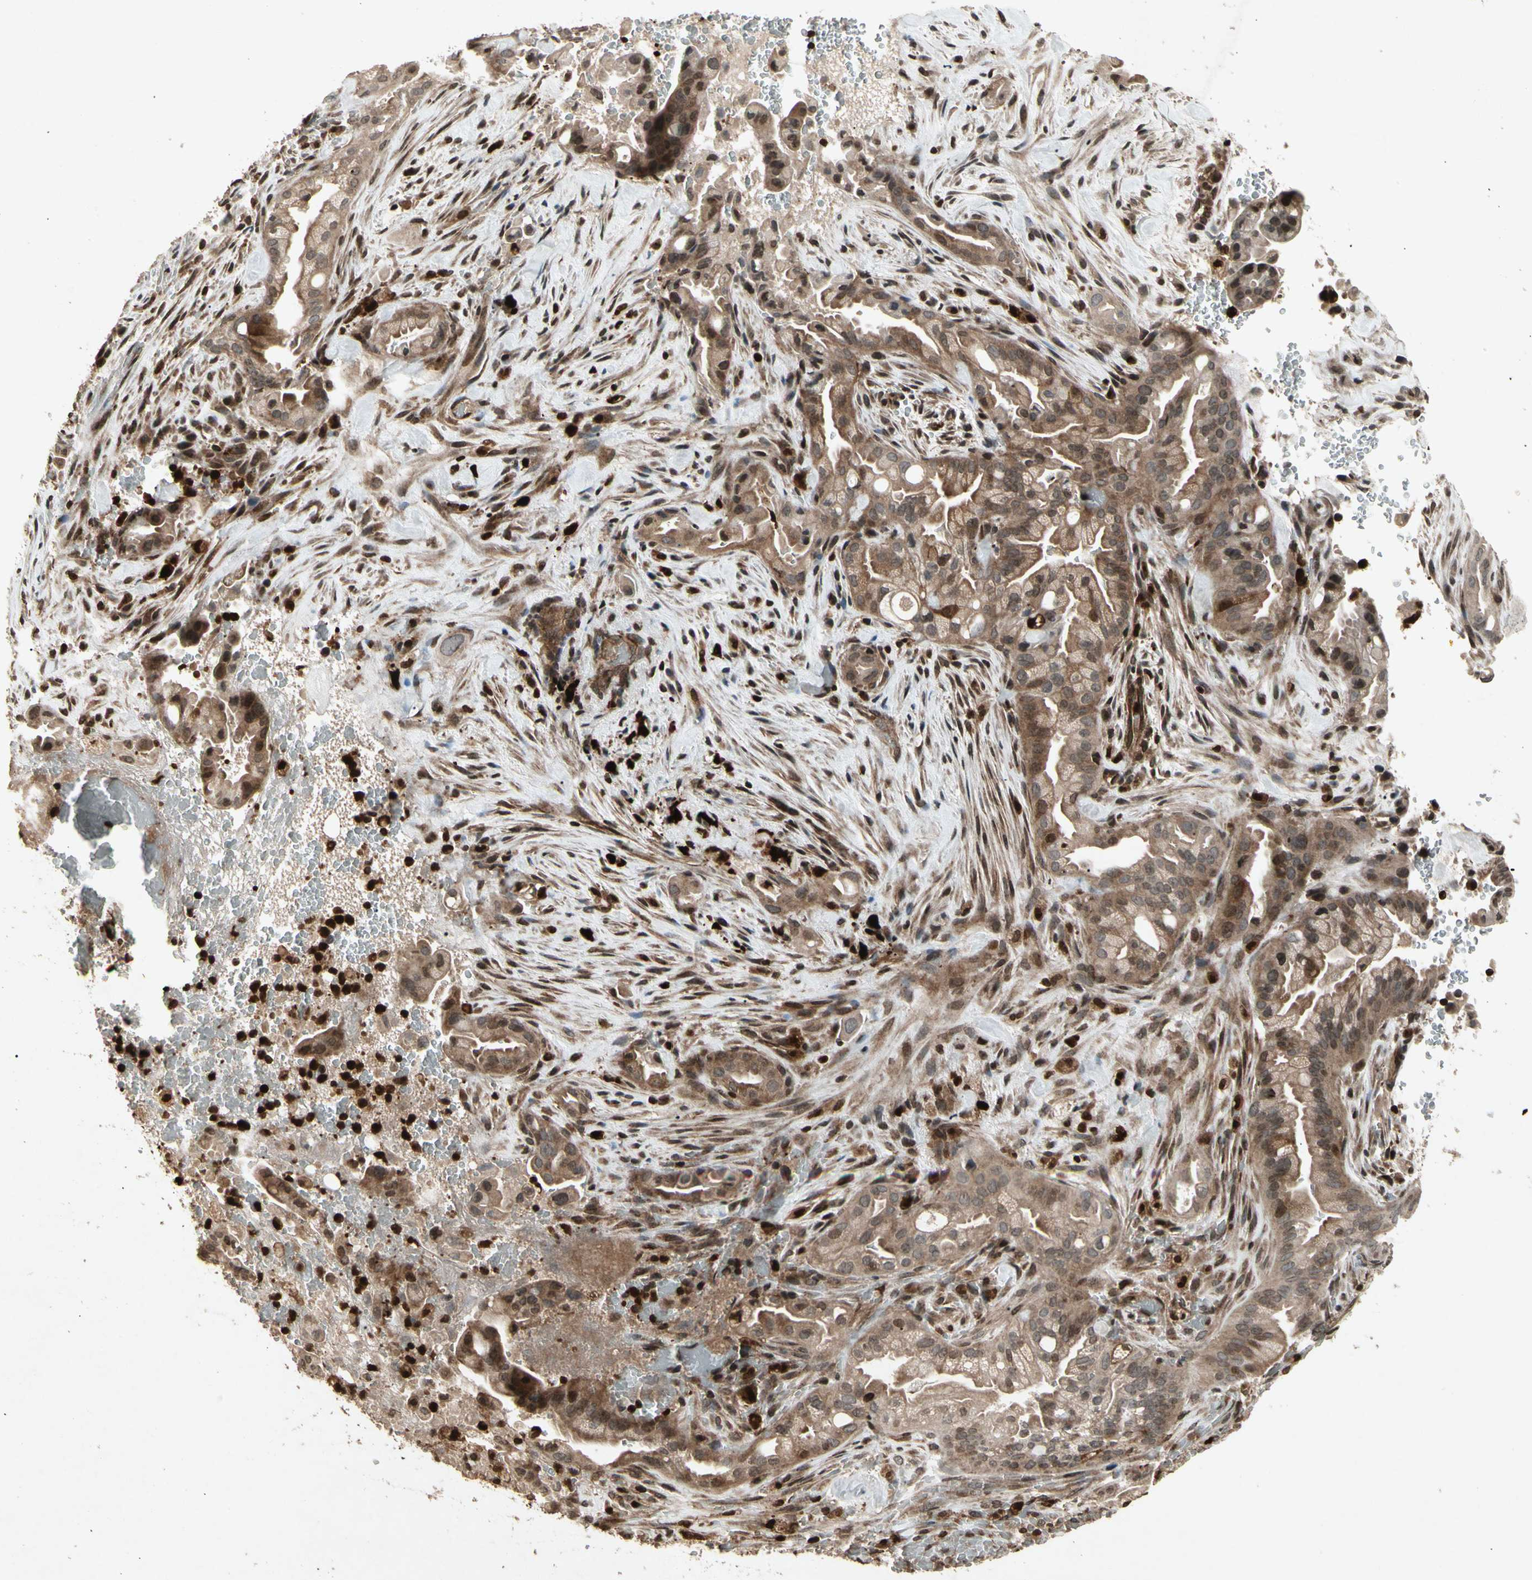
{"staining": {"intensity": "moderate", "quantity": ">75%", "location": "cytoplasmic/membranous"}, "tissue": "liver cancer", "cell_type": "Tumor cells", "image_type": "cancer", "snomed": [{"axis": "morphology", "description": "Cholangiocarcinoma"}, {"axis": "topography", "description": "Liver"}], "caption": "Liver cholangiocarcinoma was stained to show a protein in brown. There is medium levels of moderate cytoplasmic/membranous positivity in approximately >75% of tumor cells.", "gene": "GLRX", "patient": {"sex": "female", "age": 68}}